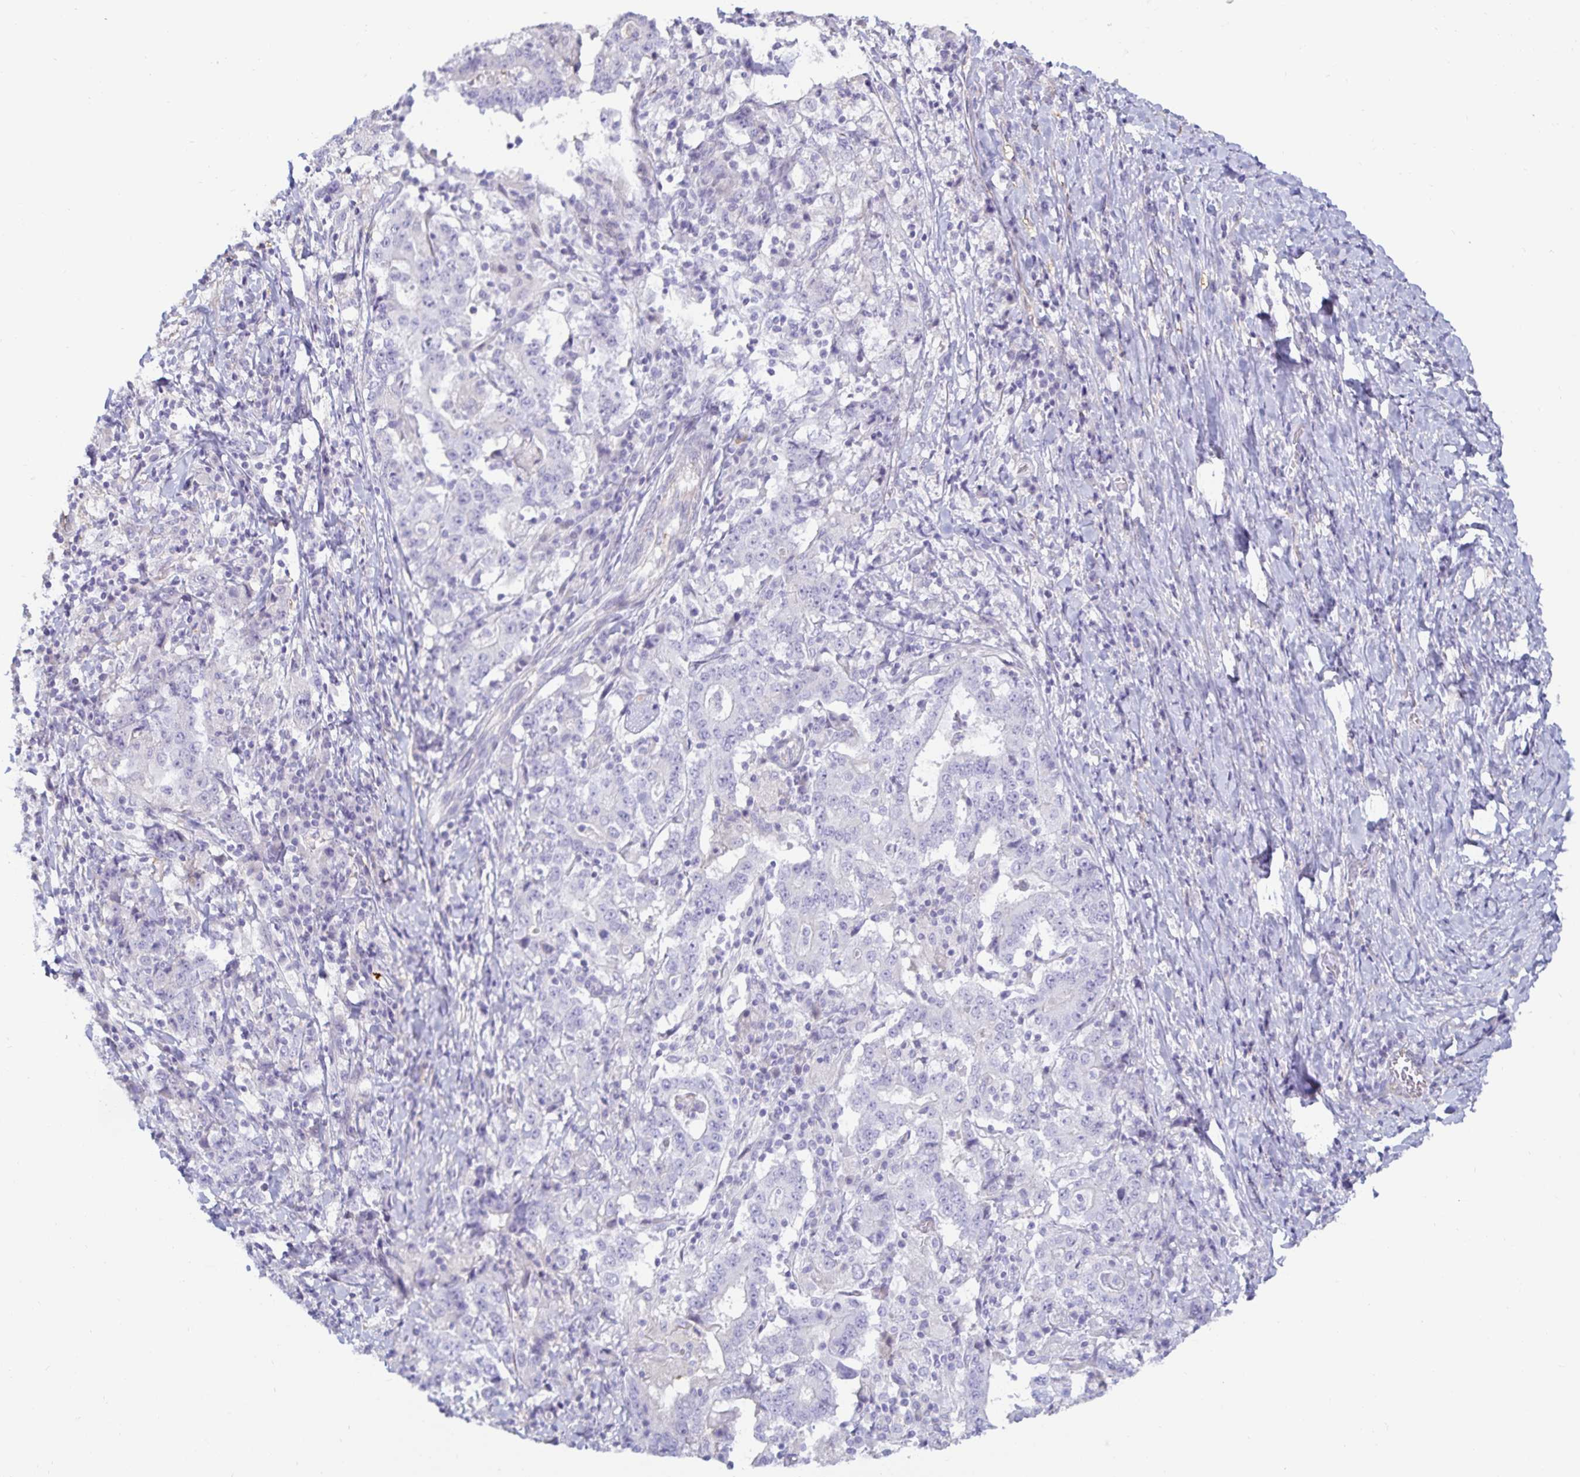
{"staining": {"intensity": "negative", "quantity": "none", "location": "none"}, "tissue": "stomach cancer", "cell_type": "Tumor cells", "image_type": "cancer", "snomed": [{"axis": "morphology", "description": "Normal tissue, NOS"}, {"axis": "morphology", "description": "Adenocarcinoma, NOS"}, {"axis": "topography", "description": "Stomach, upper"}, {"axis": "topography", "description": "Stomach"}], "caption": "IHC of stomach cancer displays no positivity in tumor cells. The staining was performed using DAB to visualize the protein expression in brown, while the nuclei were stained in blue with hematoxylin (Magnification: 20x).", "gene": "SPAG4", "patient": {"sex": "male", "age": 59}}